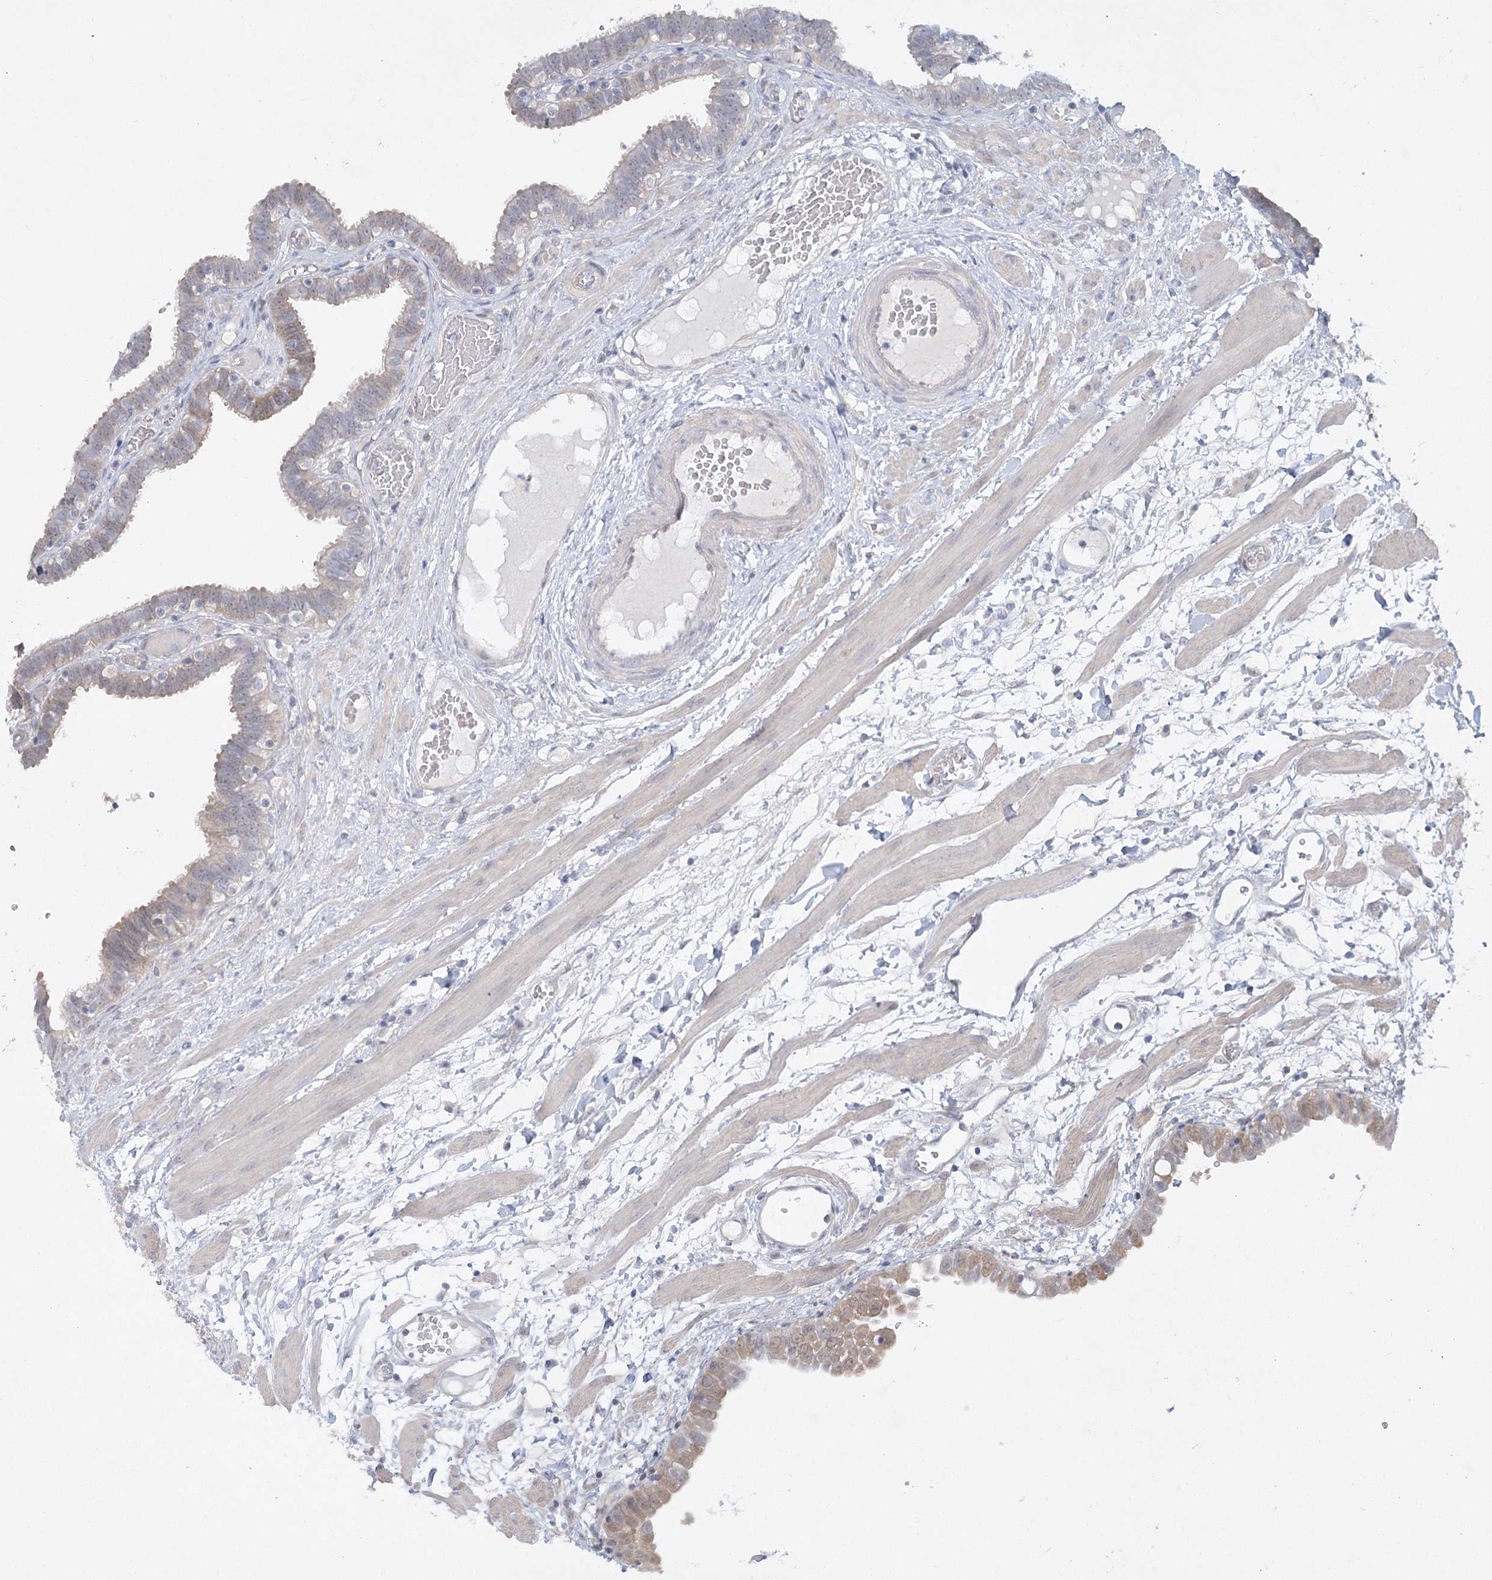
{"staining": {"intensity": "moderate", "quantity": ">75%", "location": "cytoplasmic/membranous"}, "tissue": "fallopian tube", "cell_type": "Glandular cells", "image_type": "normal", "snomed": [{"axis": "morphology", "description": "Normal tissue, NOS"}, {"axis": "topography", "description": "Fallopian tube"}, {"axis": "topography", "description": "Placenta"}], "caption": "A micrograph of fallopian tube stained for a protein reveals moderate cytoplasmic/membranous brown staining in glandular cells.", "gene": "AAMDC", "patient": {"sex": "female", "age": 32}}